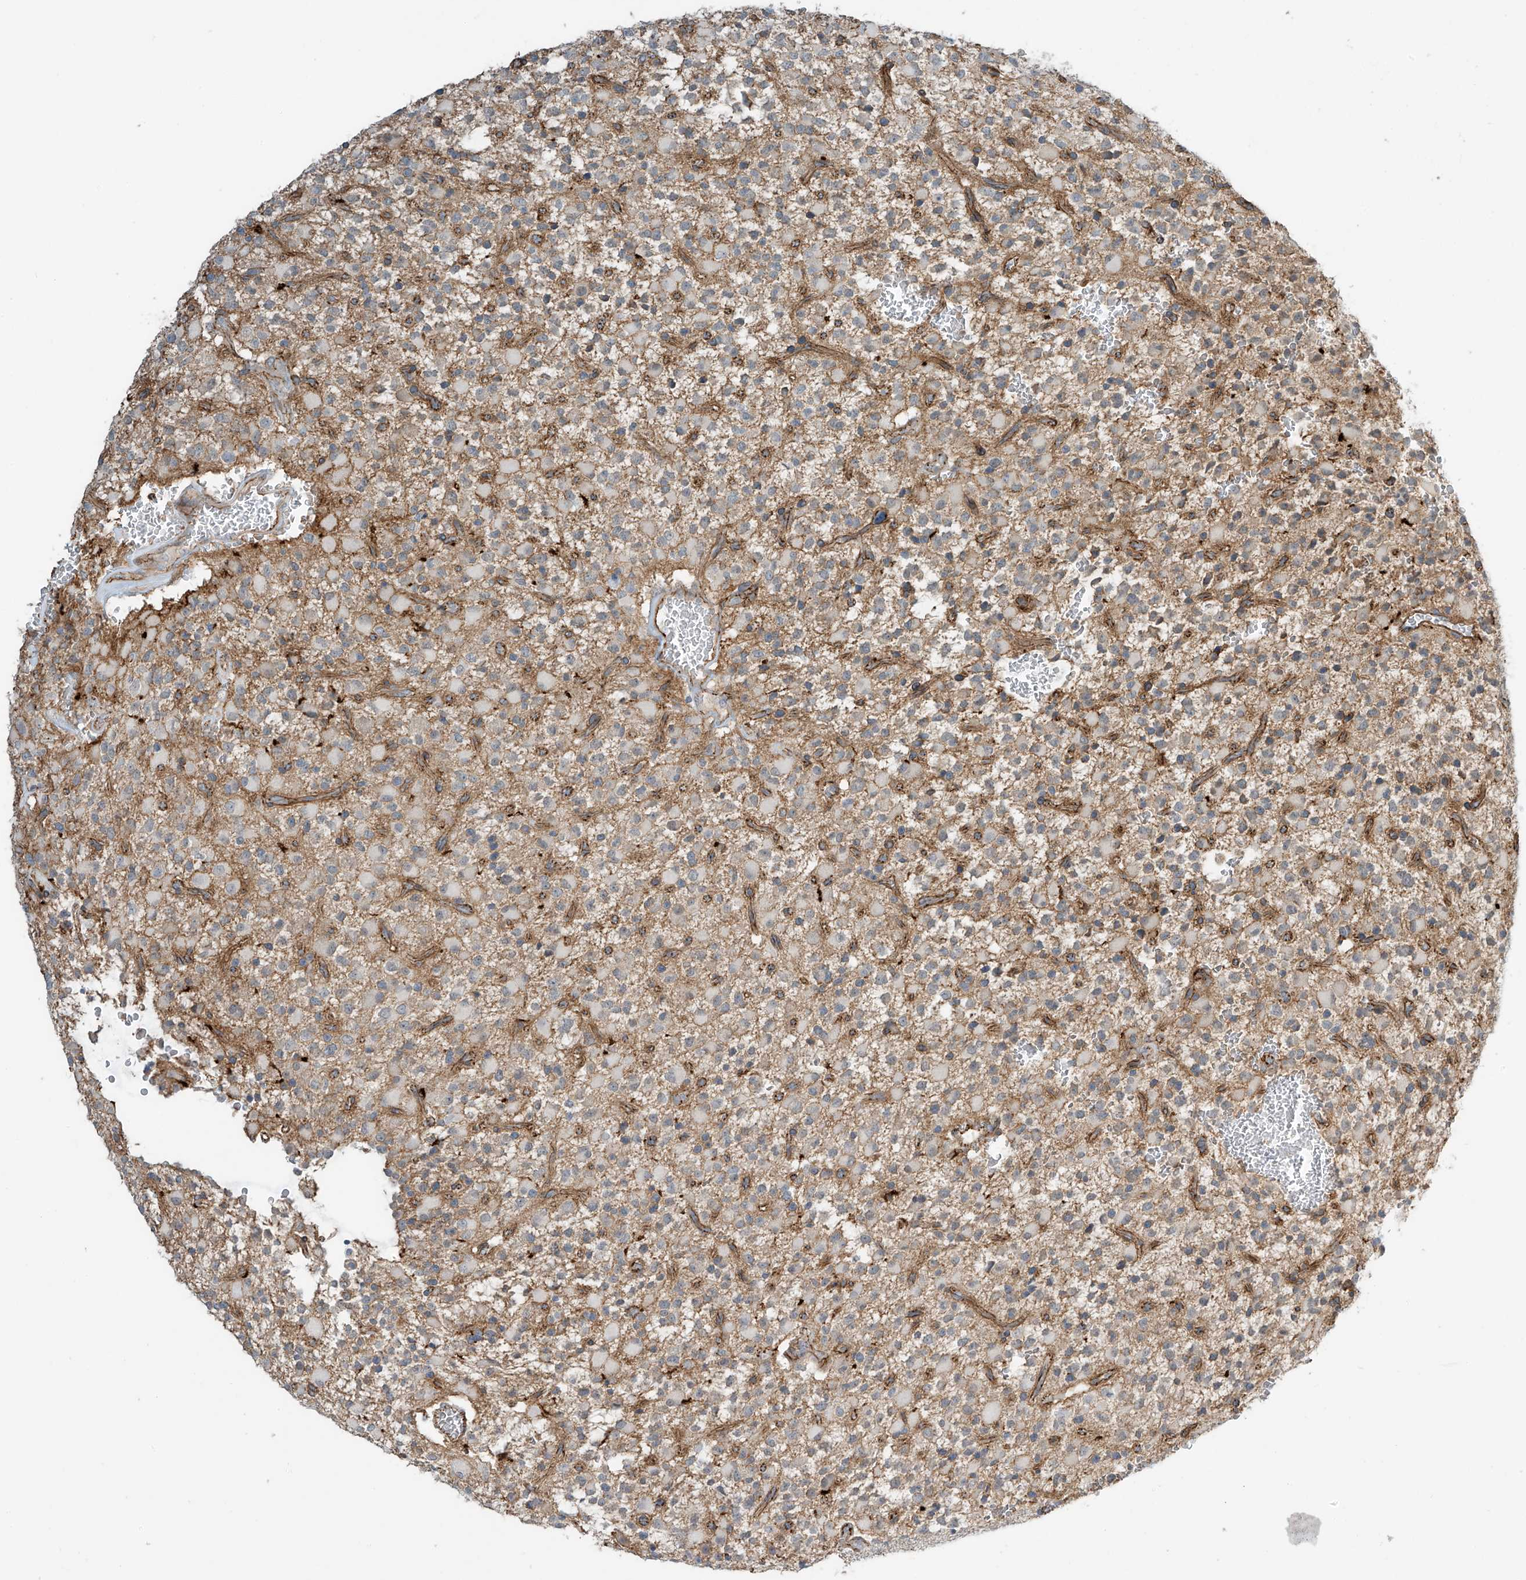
{"staining": {"intensity": "negative", "quantity": "none", "location": "none"}, "tissue": "glioma", "cell_type": "Tumor cells", "image_type": "cancer", "snomed": [{"axis": "morphology", "description": "Glioma, malignant, High grade"}, {"axis": "topography", "description": "Brain"}], "caption": "Malignant high-grade glioma stained for a protein using IHC exhibits no staining tumor cells.", "gene": "SLC9A2", "patient": {"sex": "male", "age": 34}}